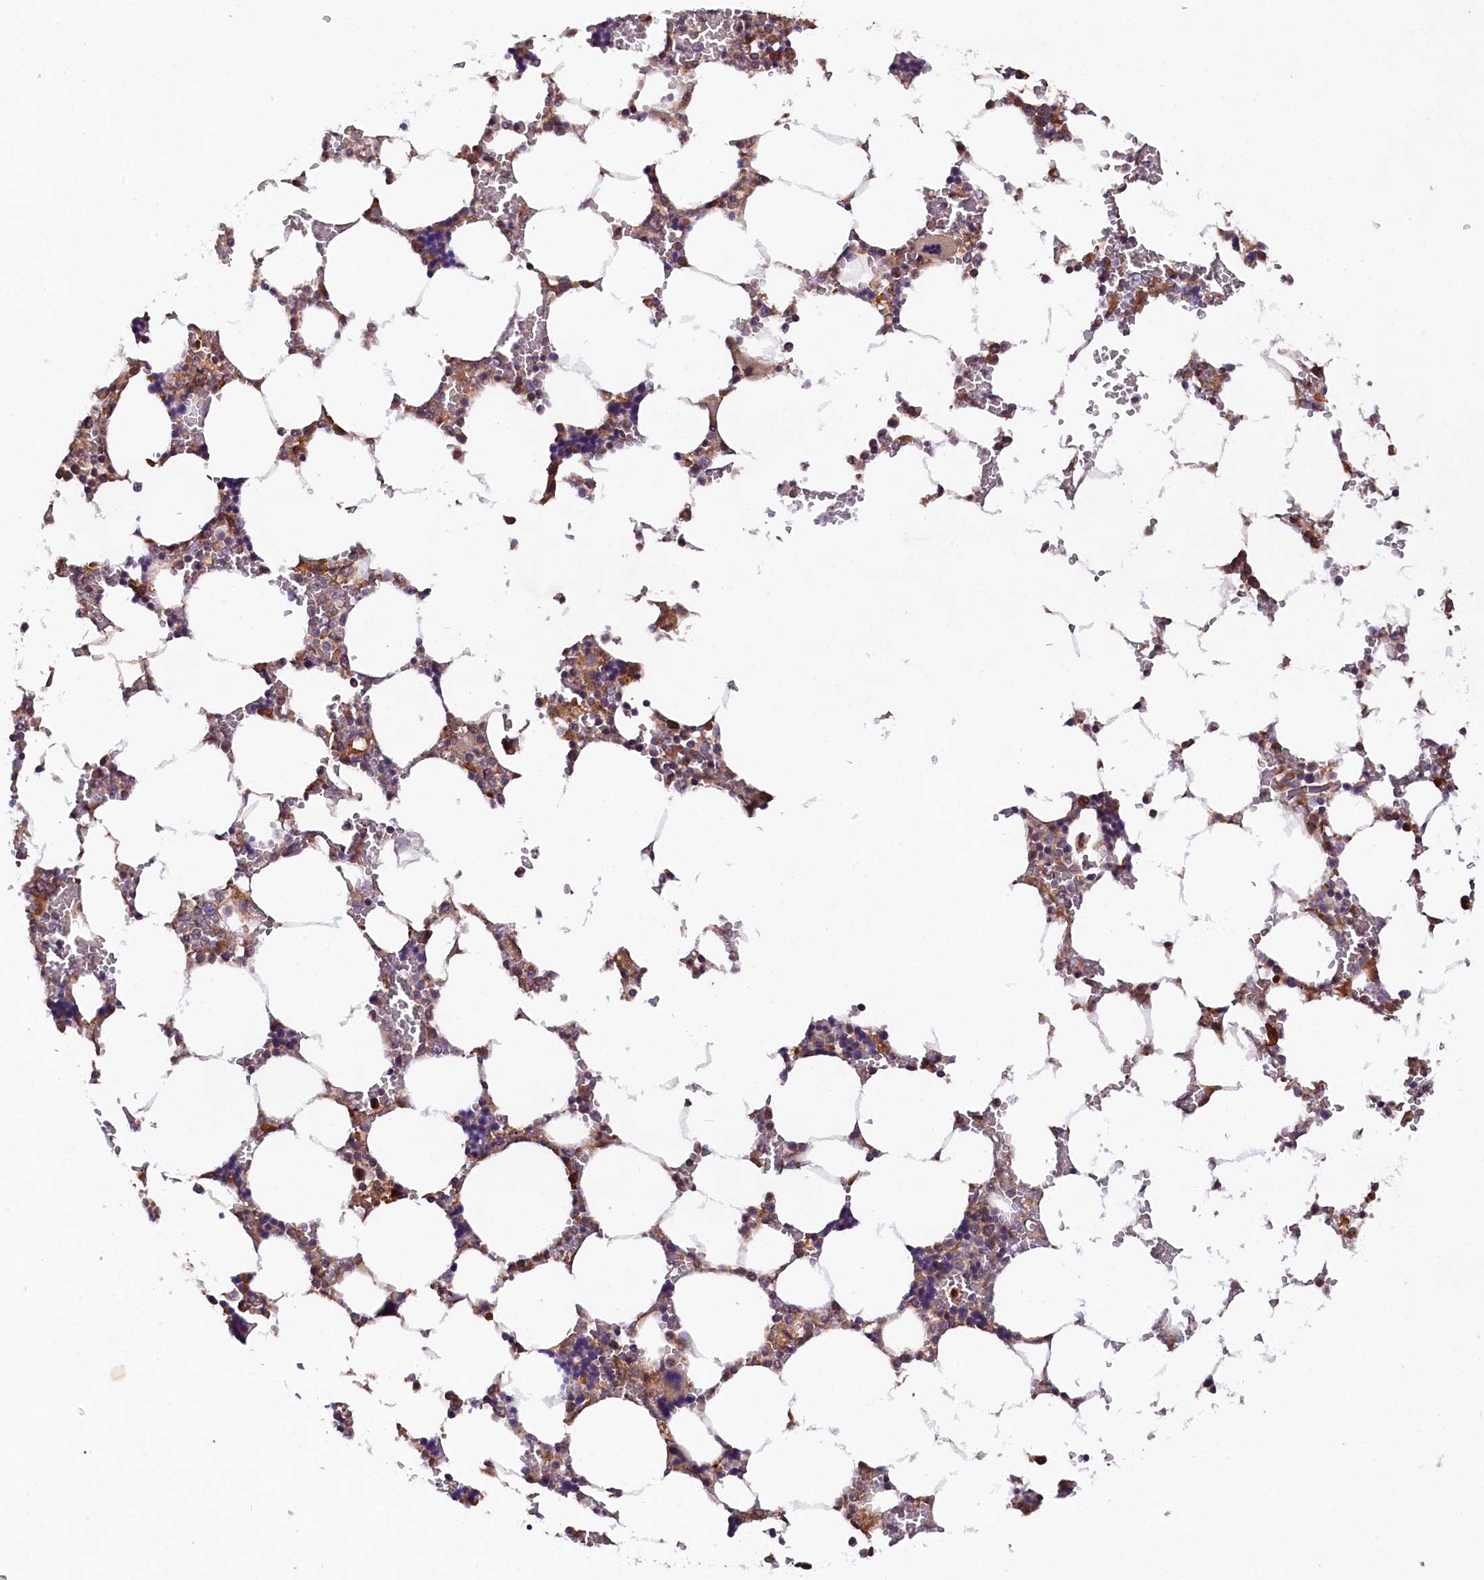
{"staining": {"intensity": "moderate", "quantity": "25%-75%", "location": "cytoplasmic/membranous"}, "tissue": "bone marrow", "cell_type": "Hematopoietic cells", "image_type": "normal", "snomed": [{"axis": "morphology", "description": "Normal tissue, NOS"}, {"axis": "topography", "description": "Bone marrow"}], "caption": "Moderate cytoplasmic/membranous positivity is present in approximately 25%-75% of hematopoietic cells in benign bone marrow.", "gene": "DOHH", "patient": {"sex": "male", "age": 64}}